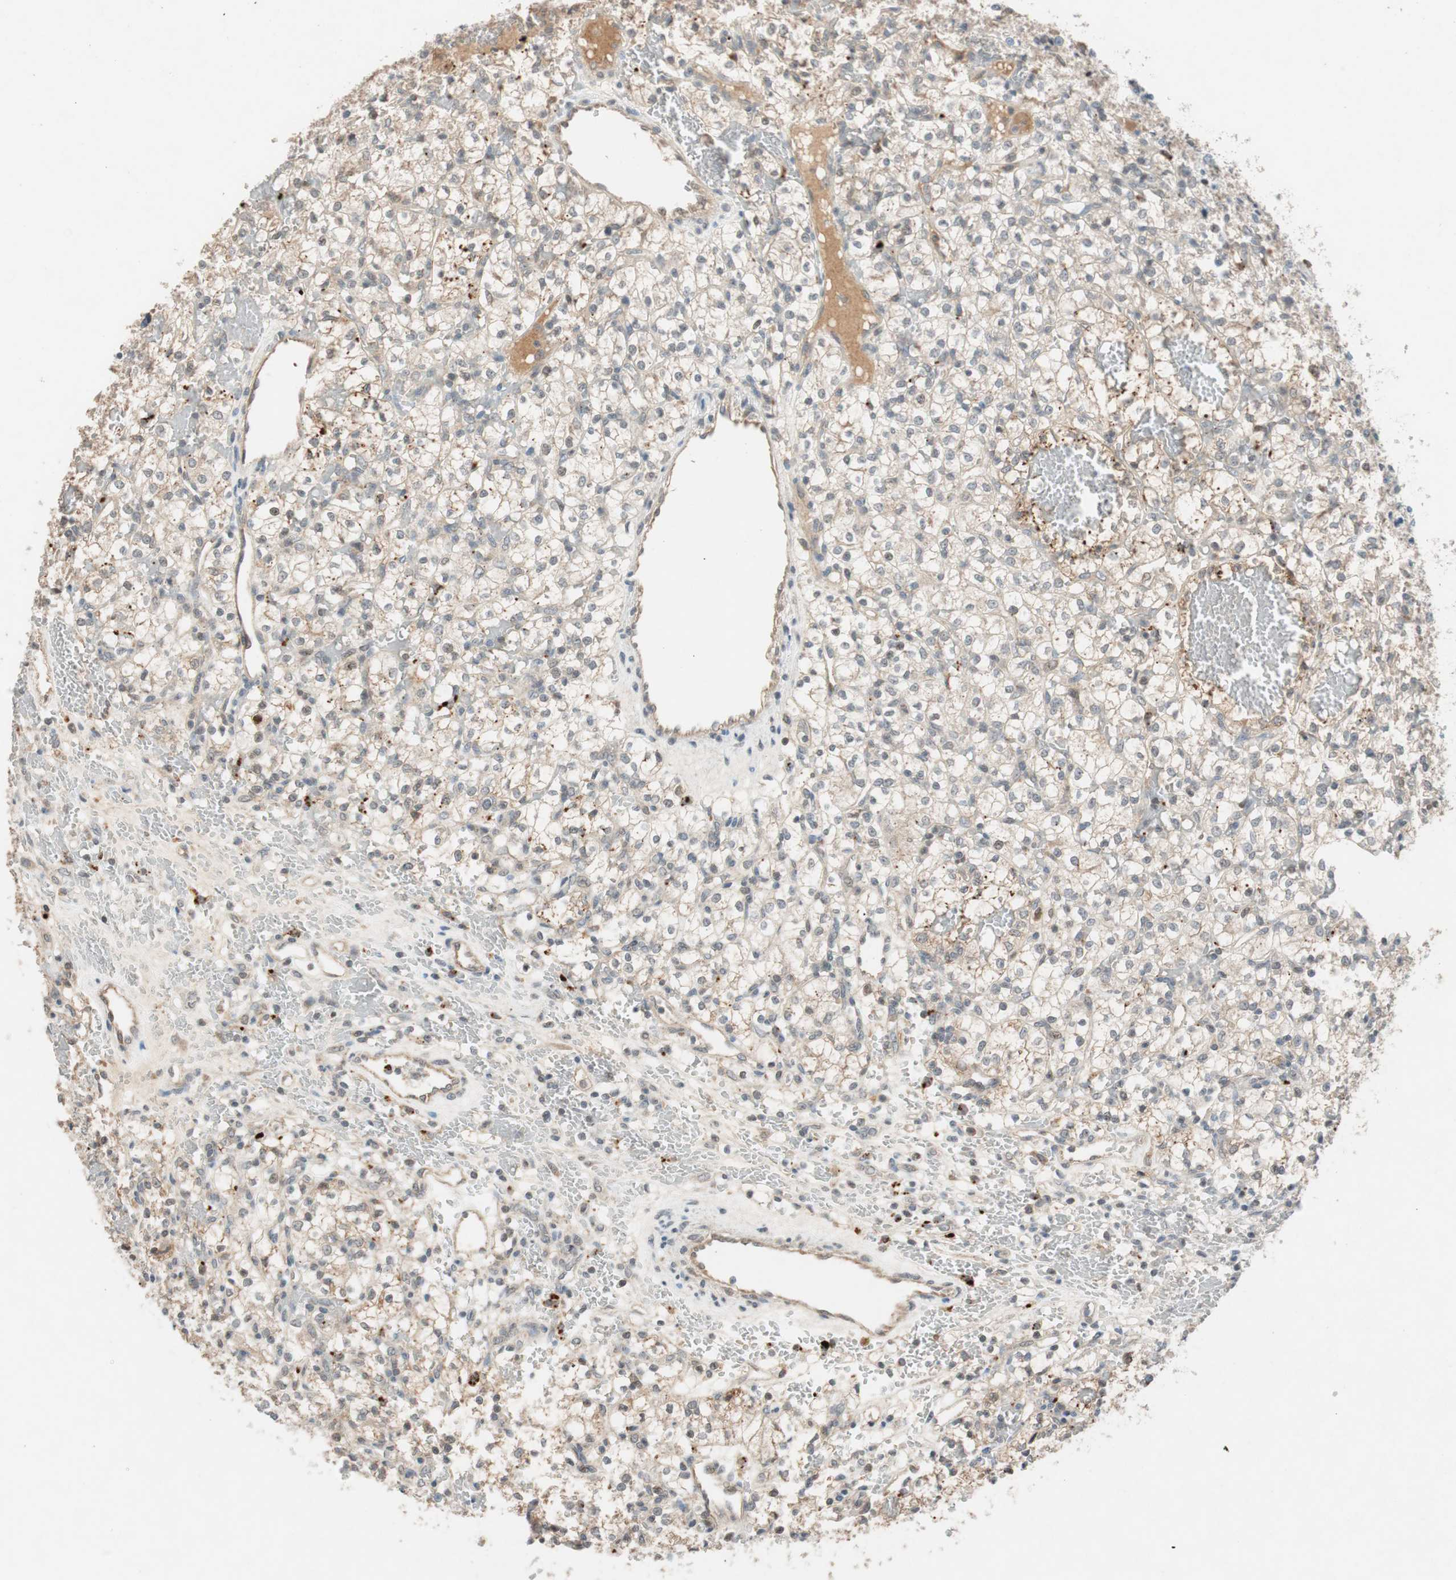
{"staining": {"intensity": "moderate", "quantity": "25%-75%", "location": "cytoplasmic/membranous"}, "tissue": "renal cancer", "cell_type": "Tumor cells", "image_type": "cancer", "snomed": [{"axis": "morphology", "description": "Adenocarcinoma, NOS"}, {"axis": "topography", "description": "Kidney"}], "caption": "Brown immunohistochemical staining in human renal cancer (adenocarcinoma) shows moderate cytoplasmic/membranous expression in approximately 25%-75% of tumor cells. The staining was performed using DAB to visualize the protein expression in brown, while the nuclei were stained in blue with hematoxylin (Magnification: 20x).", "gene": "GLB1", "patient": {"sex": "female", "age": 60}}